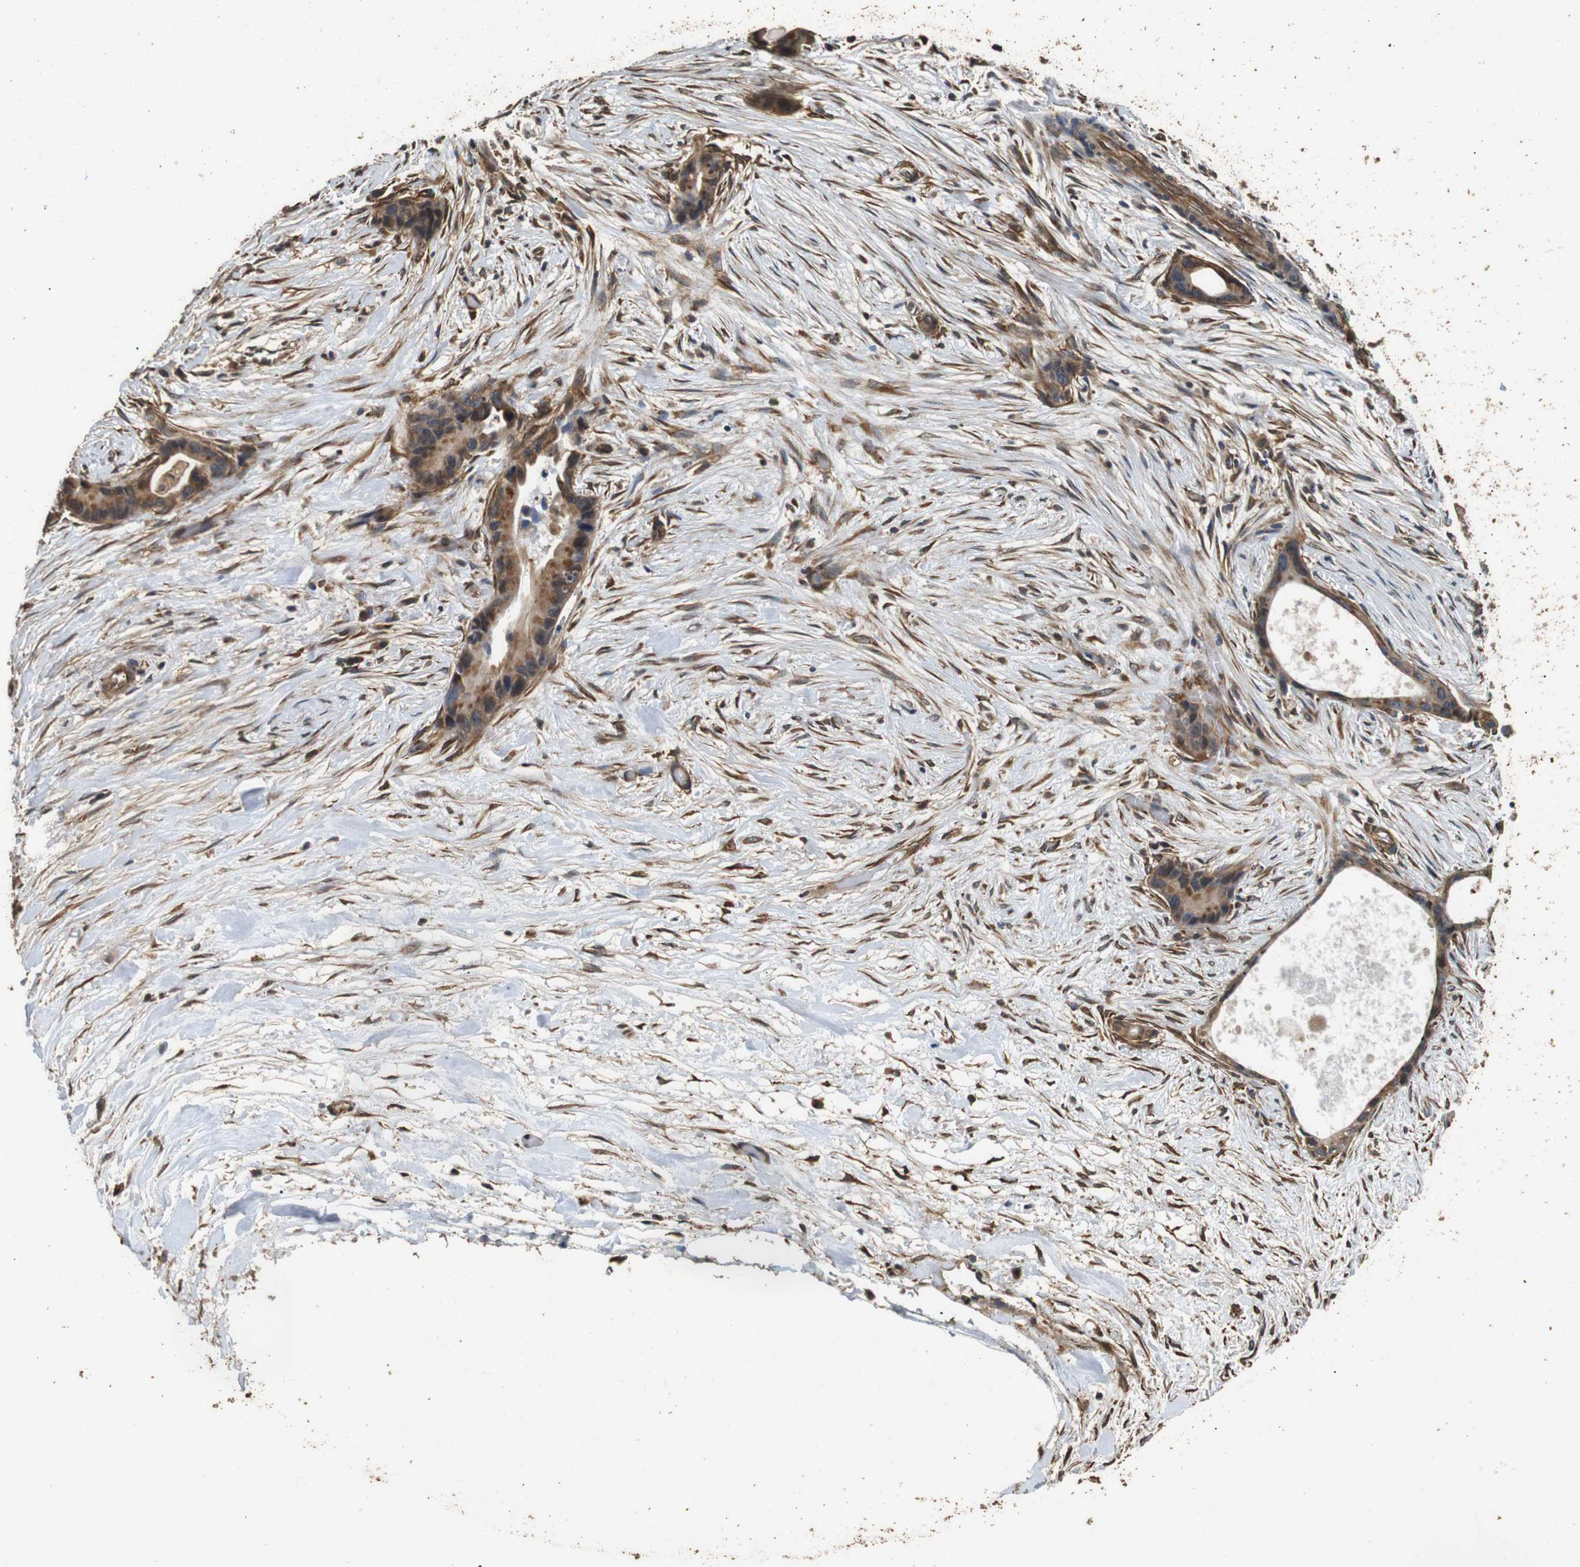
{"staining": {"intensity": "moderate", "quantity": ">75%", "location": "cytoplasmic/membranous"}, "tissue": "liver cancer", "cell_type": "Tumor cells", "image_type": "cancer", "snomed": [{"axis": "morphology", "description": "Cholangiocarcinoma"}, {"axis": "topography", "description": "Liver"}], "caption": "About >75% of tumor cells in liver cancer reveal moderate cytoplasmic/membranous protein staining as visualized by brown immunohistochemical staining.", "gene": "CNPY4", "patient": {"sex": "female", "age": 55}}